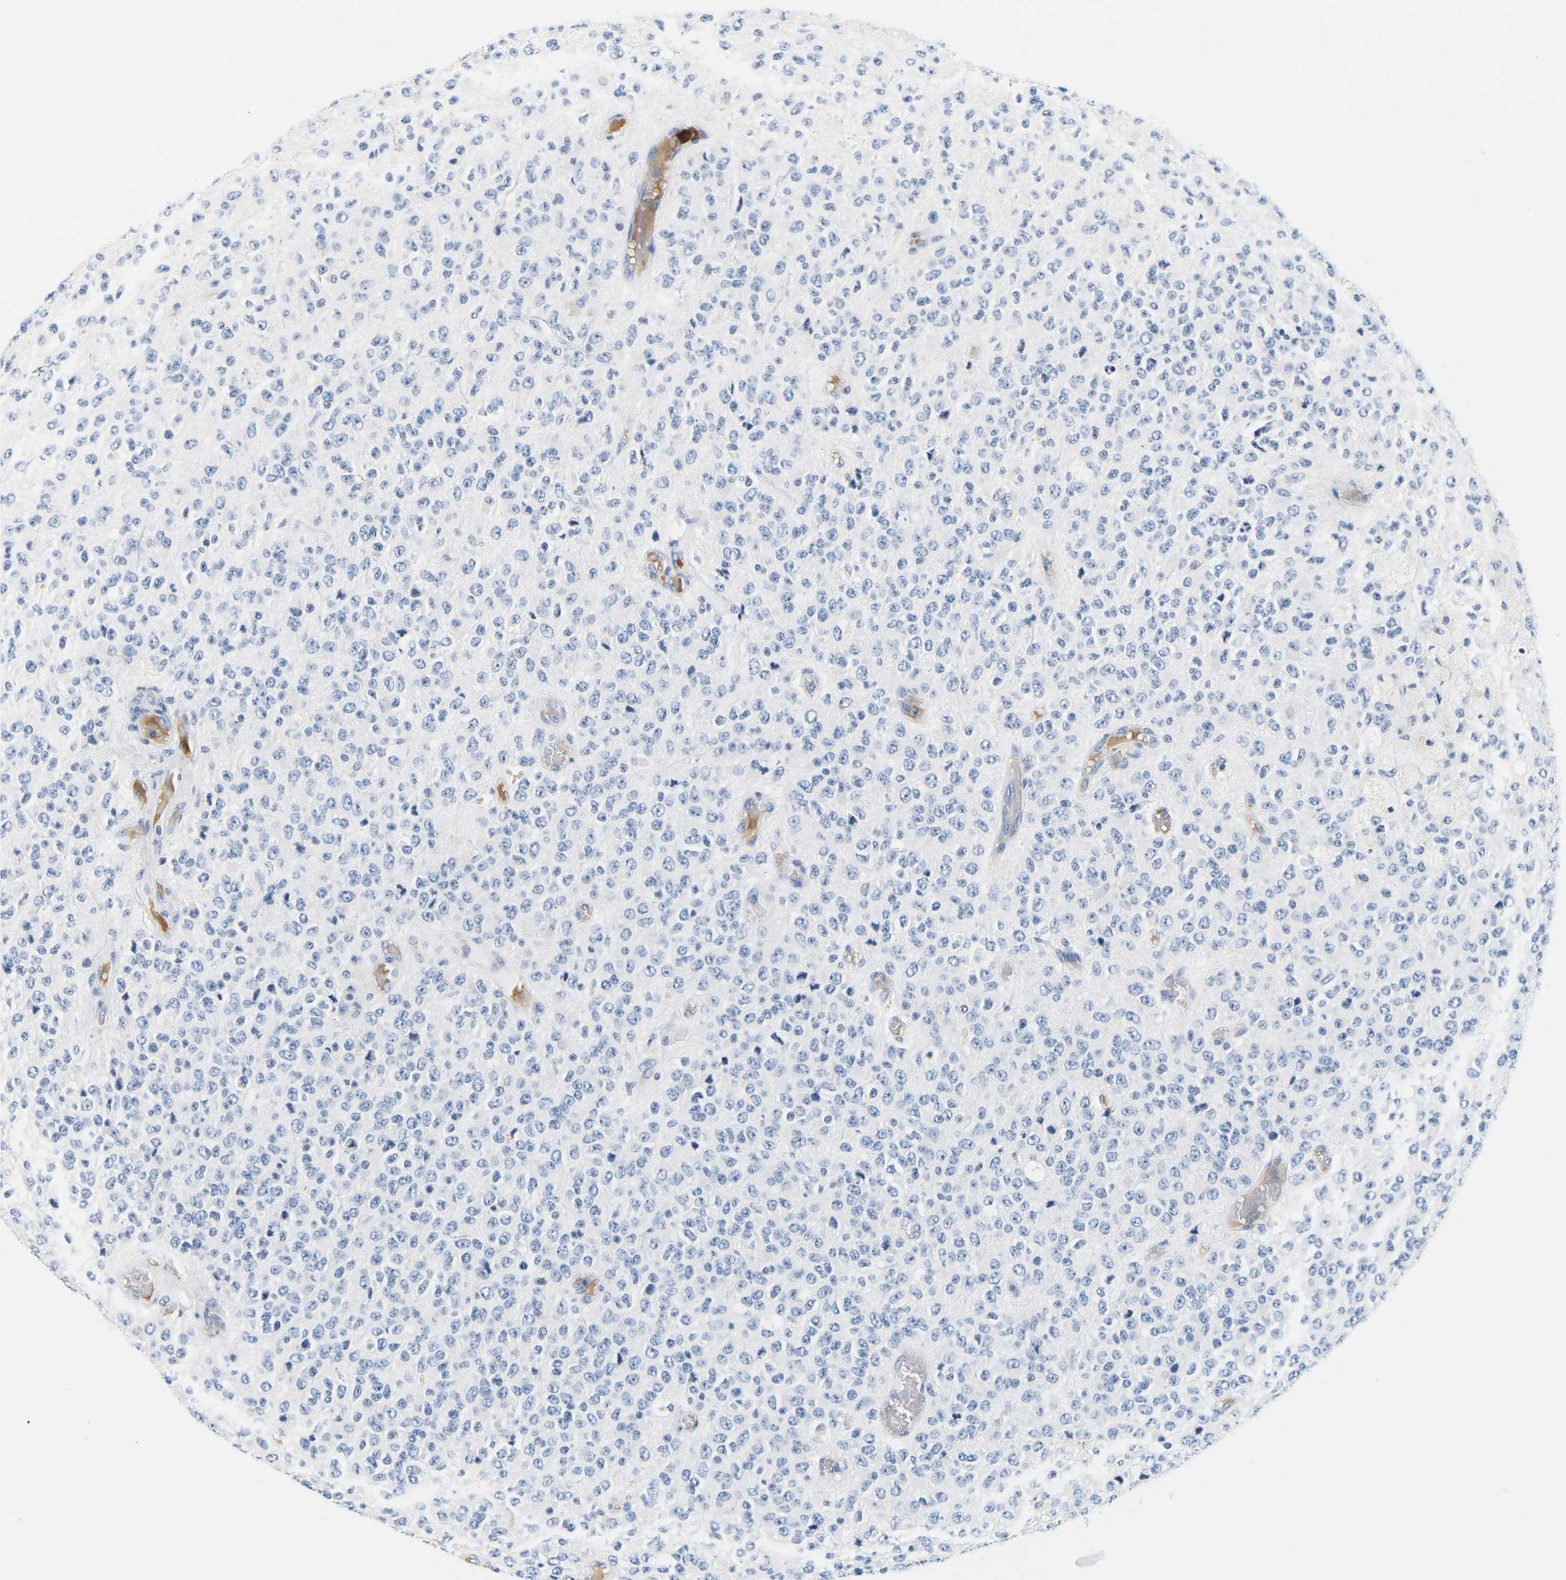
{"staining": {"intensity": "negative", "quantity": "none", "location": "none"}, "tissue": "glioma", "cell_type": "Tumor cells", "image_type": "cancer", "snomed": [{"axis": "morphology", "description": "Glioma, malignant, High grade"}, {"axis": "topography", "description": "pancreas cauda"}], "caption": "IHC image of neoplastic tissue: human malignant high-grade glioma stained with DAB demonstrates no significant protein staining in tumor cells. (IHC, brightfield microscopy, high magnification).", "gene": "APOB", "patient": {"sex": "male", "age": 60}}